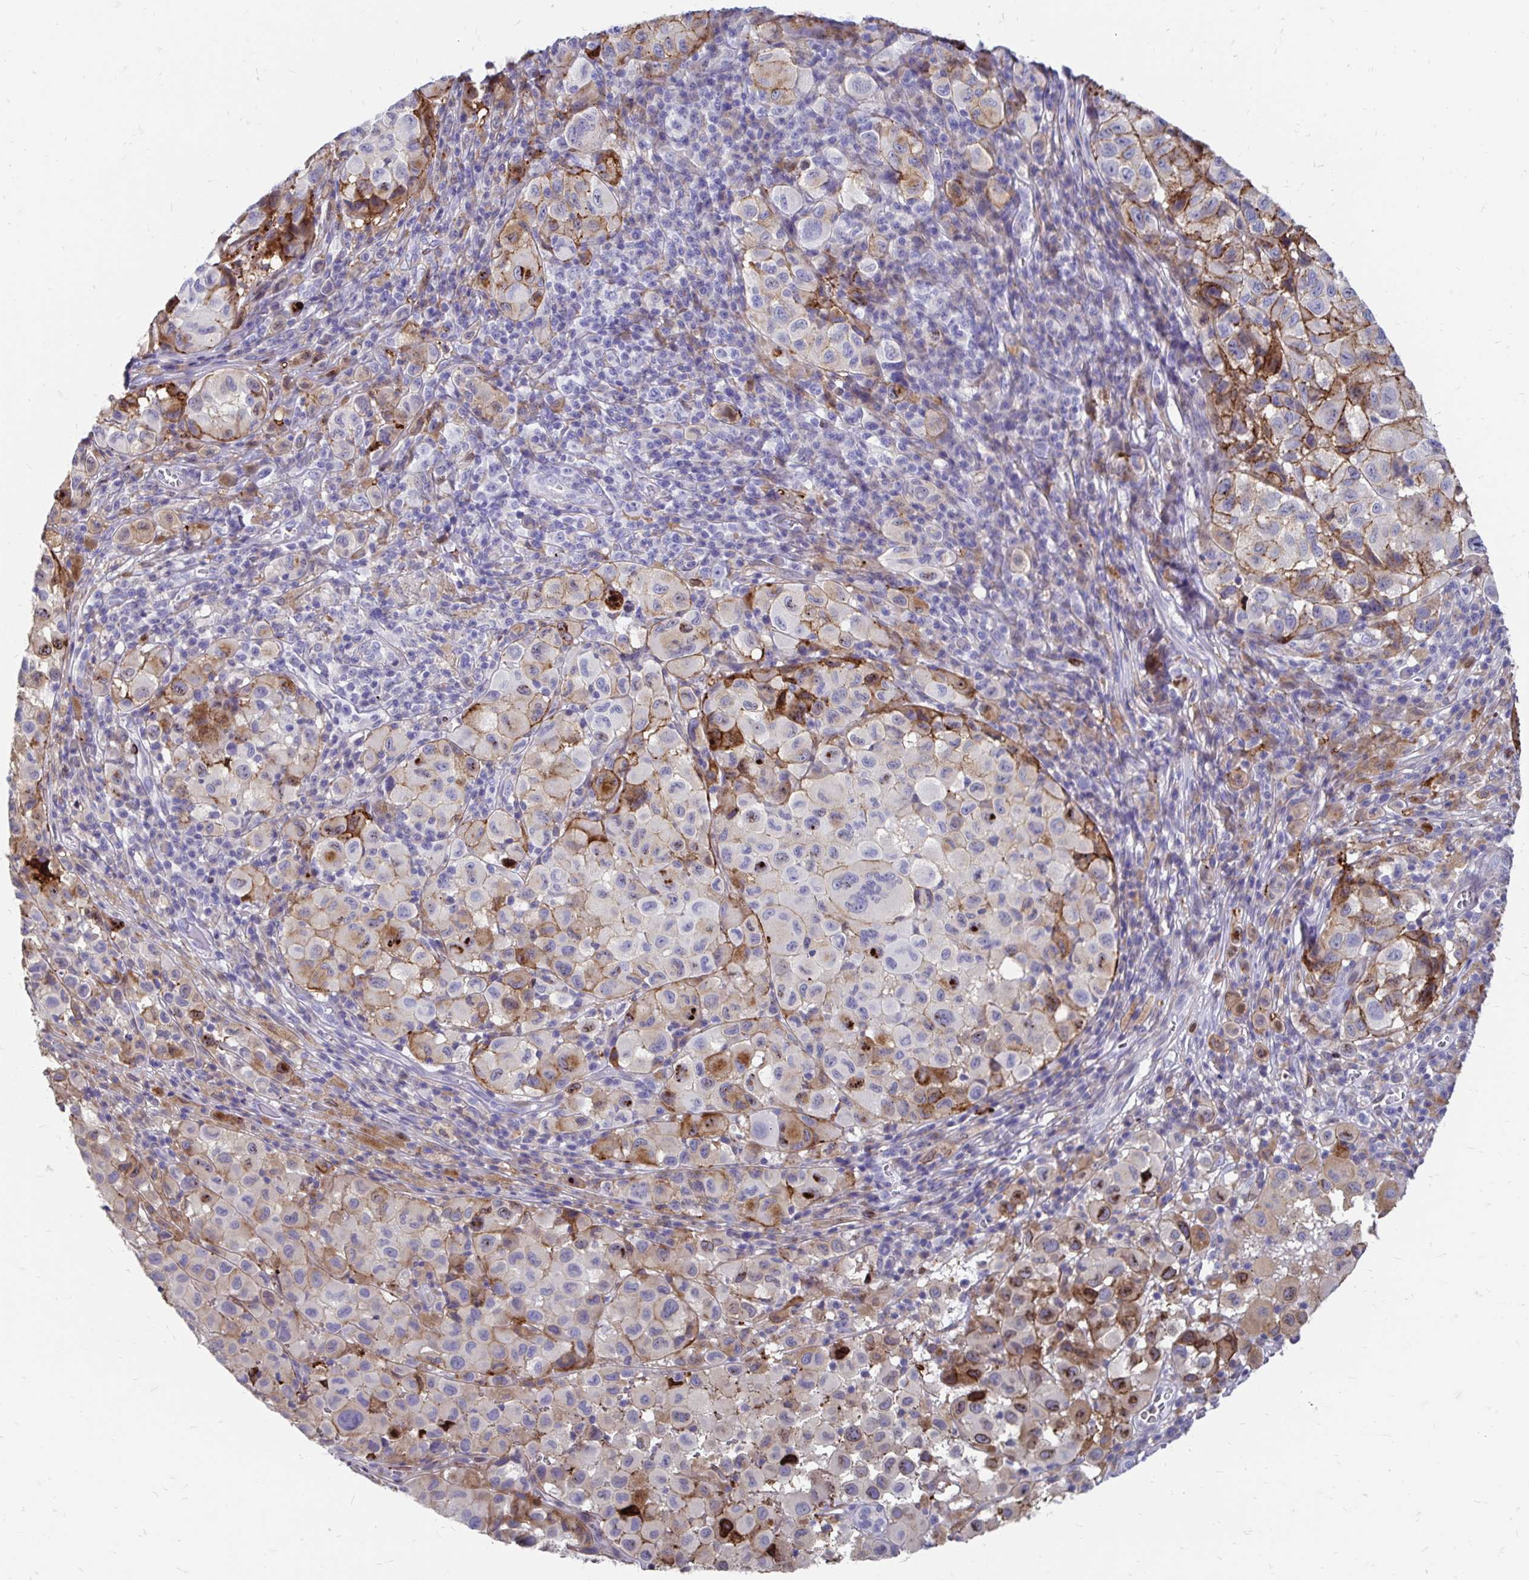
{"staining": {"intensity": "moderate", "quantity": "<25%", "location": "cytoplasmic/membranous"}, "tissue": "melanoma", "cell_type": "Tumor cells", "image_type": "cancer", "snomed": [{"axis": "morphology", "description": "Malignant melanoma, NOS"}, {"axis": "topography", "description": "Skin"}], "caption": "Immunohistochemical staining of human malignant melanoma exhibits low levels of moderate cytoplasmic/membranous positivity in about <25% of tumor cells. (Stains: DAB in brown, nuclei in blue, Microscopy: brightfield microscopy at high magnification).", "gene": "CDKL1", "patient": {"sex": "male", "age": 93}}